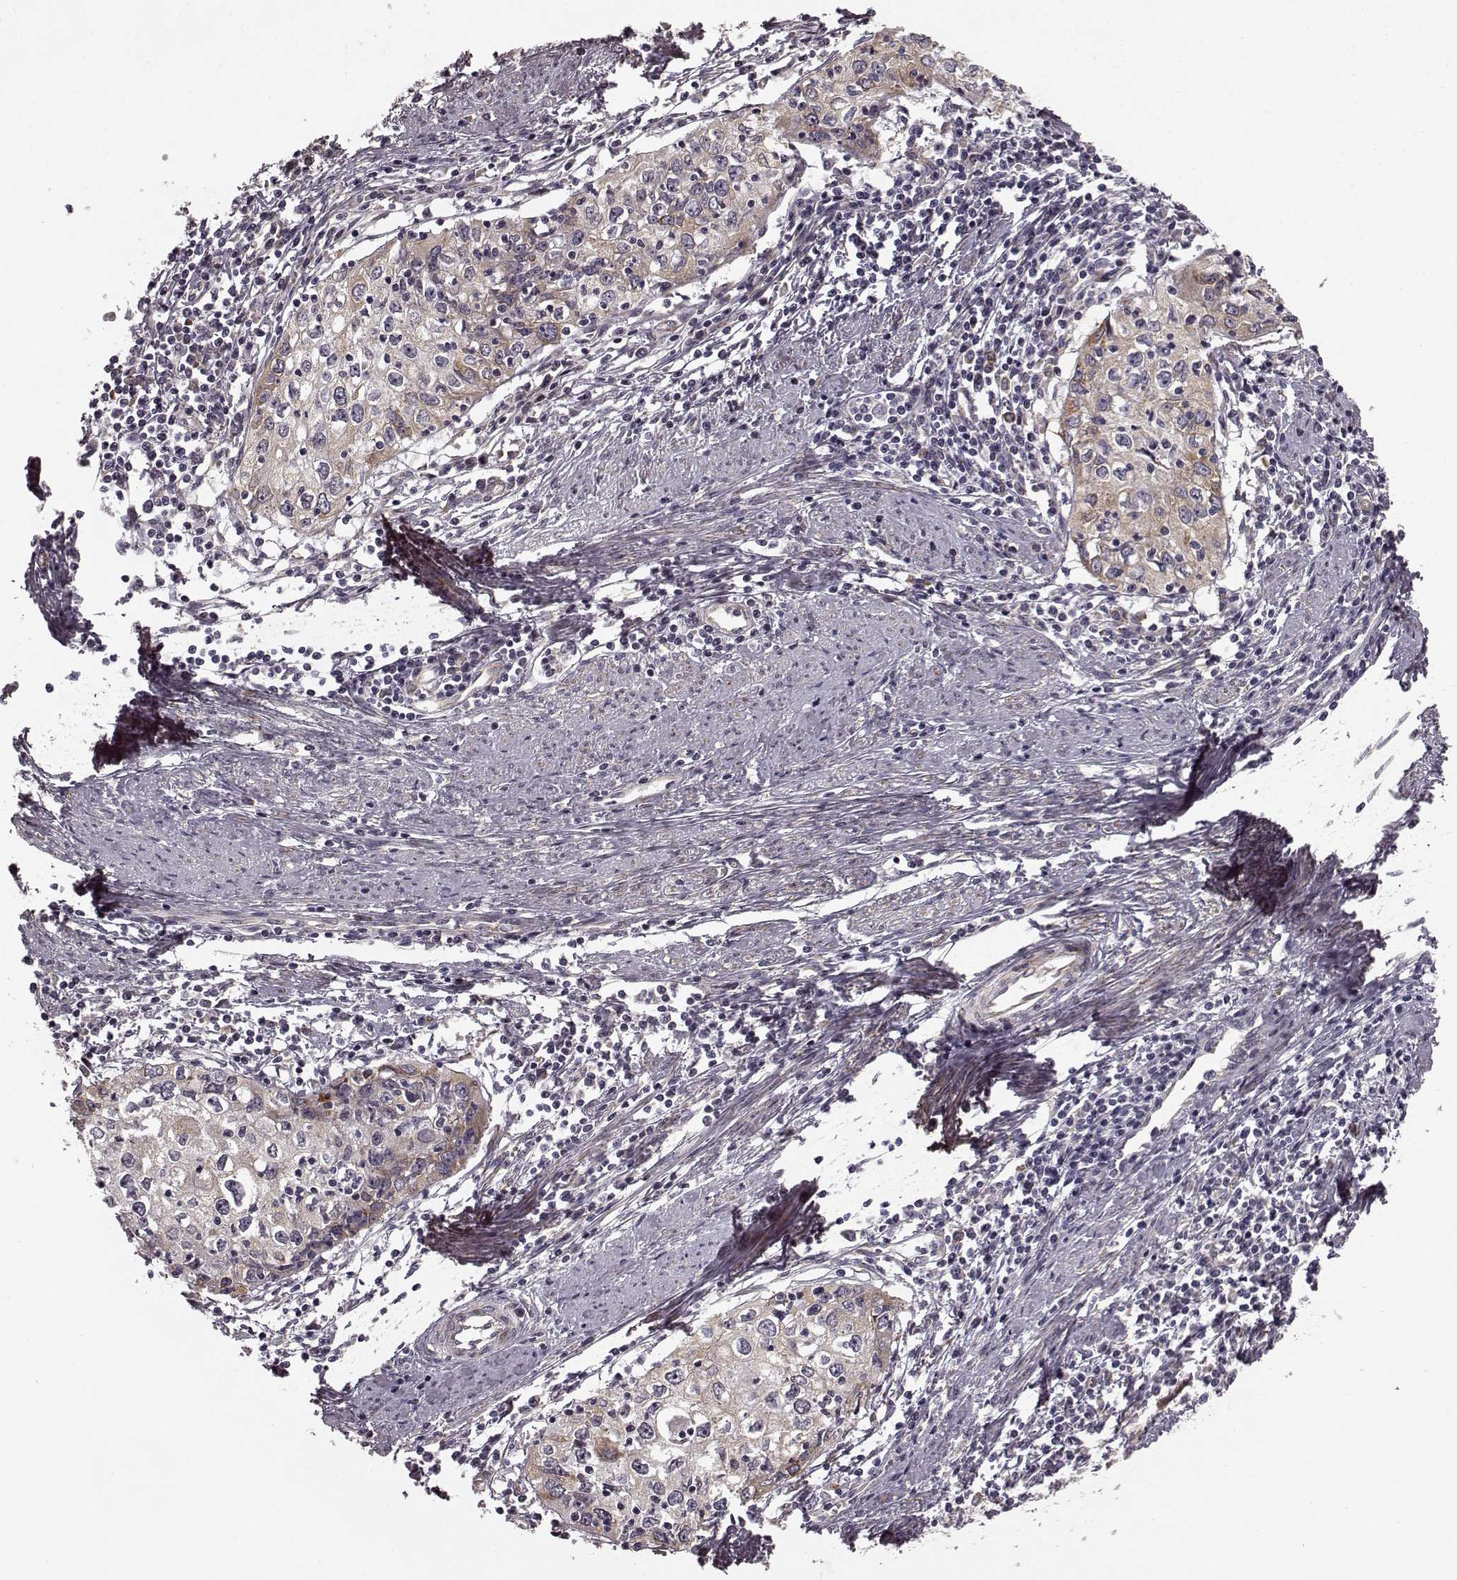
{"staining": {"intensity": "negative", "quantity": "none", "location": "none"}, "tissue": "cervical cancer", "cell_type": "Tumor cells", "image_type": "cancer", "snomed": [{"axis": "morphology", "description": "Squamous cell carcinoma, NOS"}, {"axis": "topography", "description": "Cervix"}], "caption": "An immunohistochemistry (IHC) photomicrograph of cervical squamous cell carcinoma is shown. There is no staining in tumor cells of cervical squamous cell carcinoma.", "gene": "TMEM14A", "patient": {"sex": "female", "age": 40}}